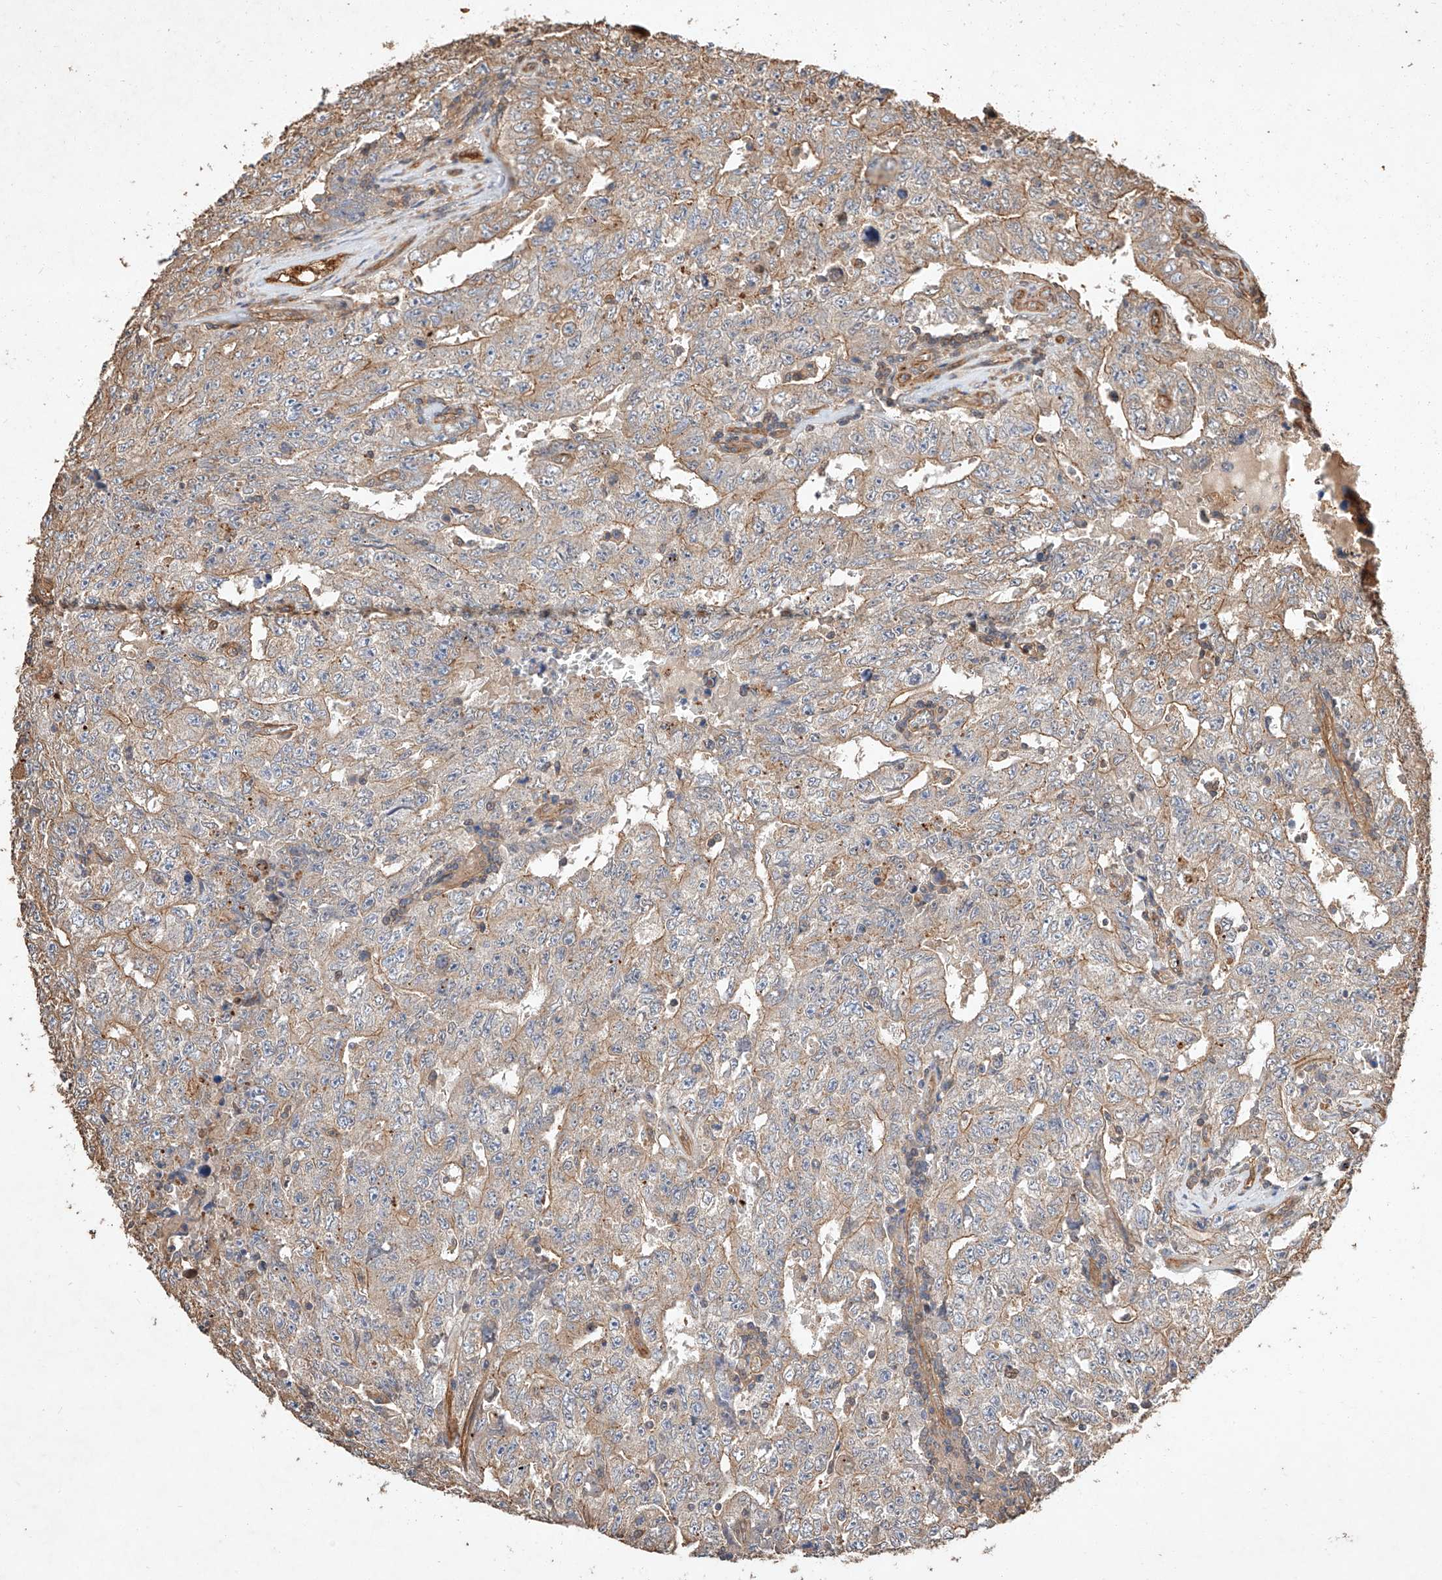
{"staining": {"intensity": "weak", "quantity": "25%-75%", "location": "cytoplasmic/membranous"}, "tissue": "testis cancer", "cell_type": "Tumor cells", "image_type": "cancer", "snomed": [{"axis": "morphology", "description": "Carcinoma, Embryonal, NOS"}, {"axis": "topography", "description": "Testis"}], "caption": "Testis embryonal carcinoma was stained to show a protein in brown. There is low levels of weak cytoplasmic/membranous expression in approximately 25%-75% of tumor cells. (Brightfield microscopy of DAB IHC at high magnification).", "gene": "GHDC", "patient": {"sex": "male", "age": 26}}